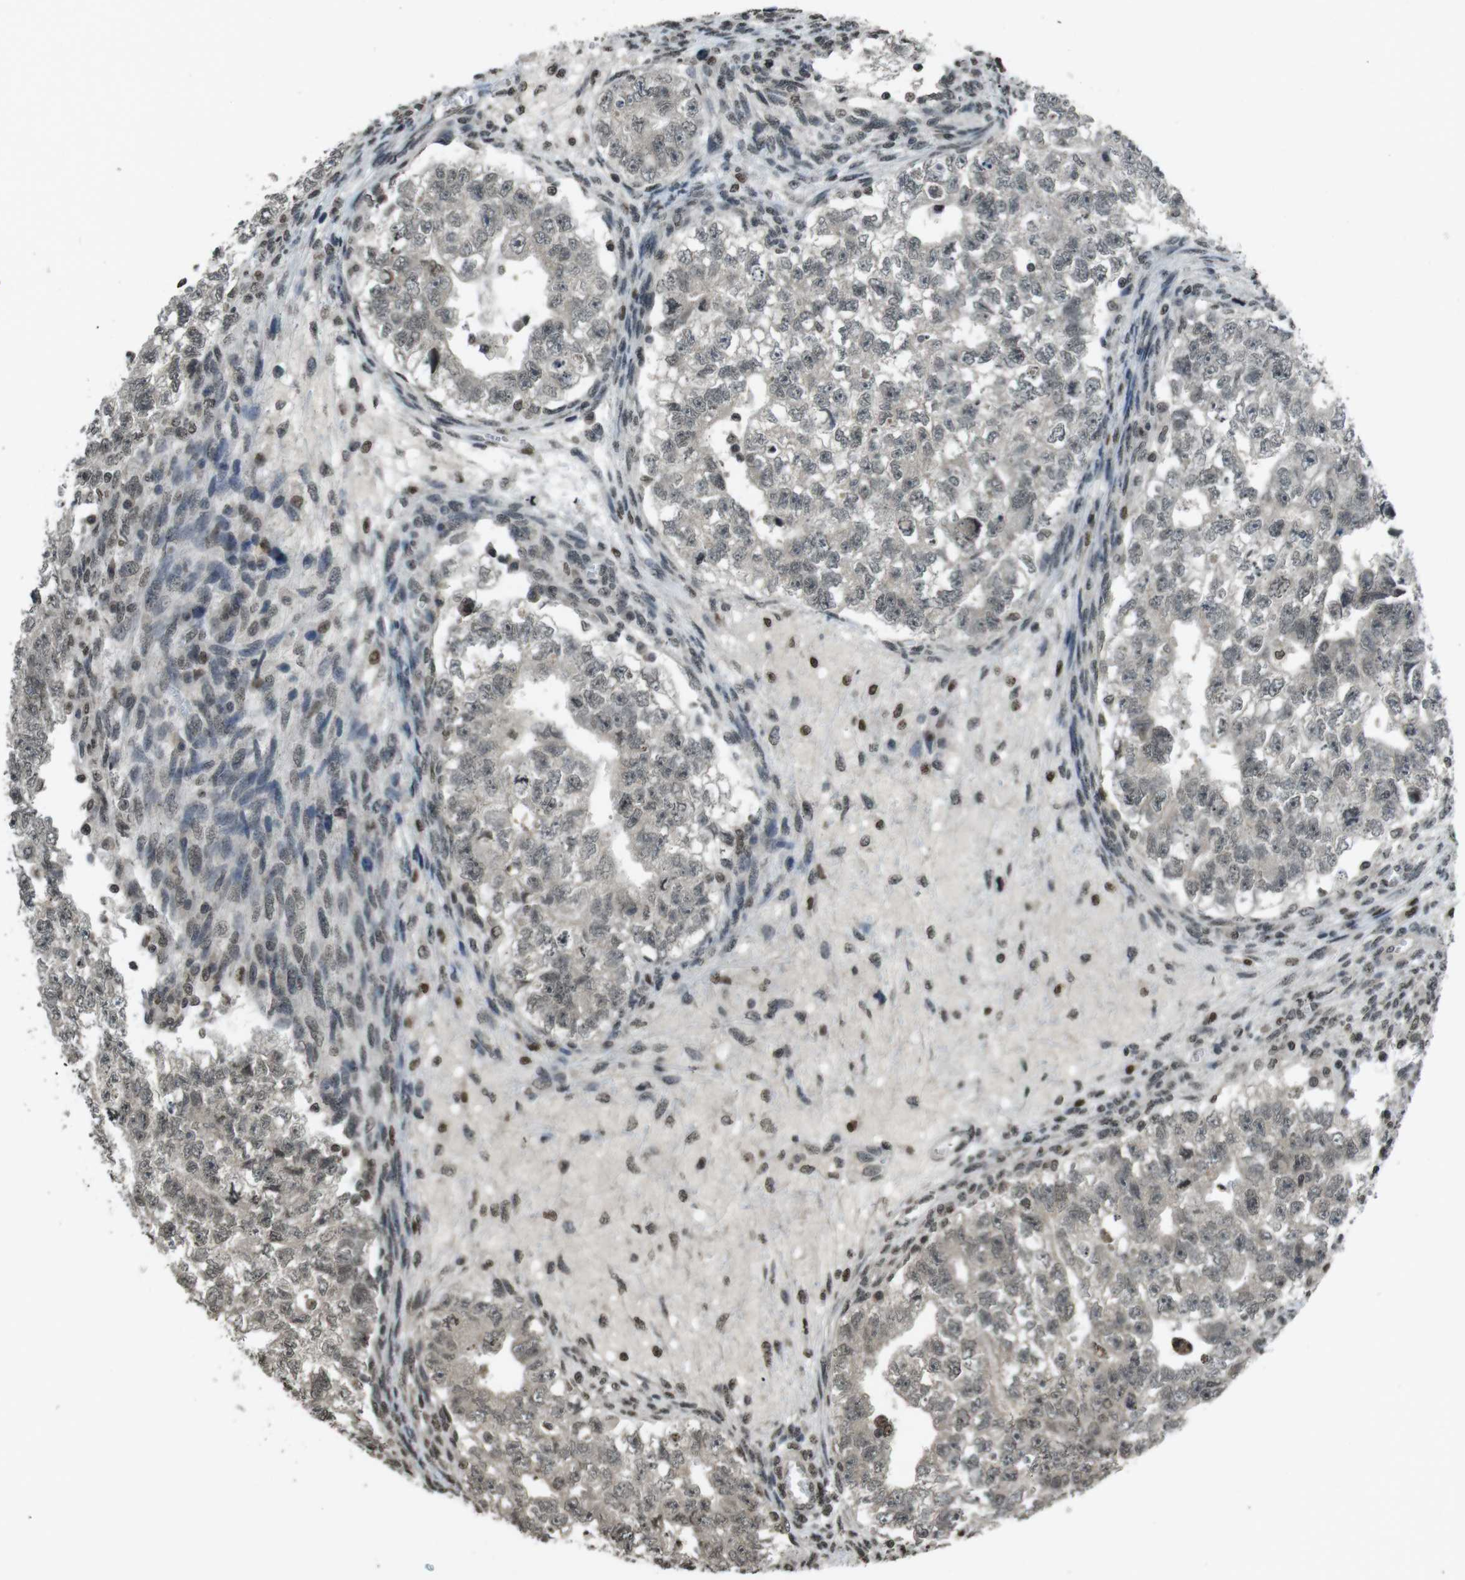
{"staining": {"intensity": "weak", "quantity": "25%-75%", "location": "nuclear"}, "tissue": "testis cancer", "cell_type": "Tumor cells", "image_type": "cancer", "snomed": [{"axis": "morphology", "description": "Seminoma, NOS"}, {"axis": "morphology", "description": "Carcinoma, Embryonal, NOS"}, {"axis": "topography", "description": "Testis"}], "caption": "Weak nuclear protein positivity is present in approximately 25%-75% of tumor cells in seminoma (testis). The staining was performed using DAB (3,3'-diaminobenzidine), with brown indicating positive protein expression. Nuclei are stained blue with hematoxylin.", "gene": "MAF", "patient": {"sex": "male", "age": 38}}